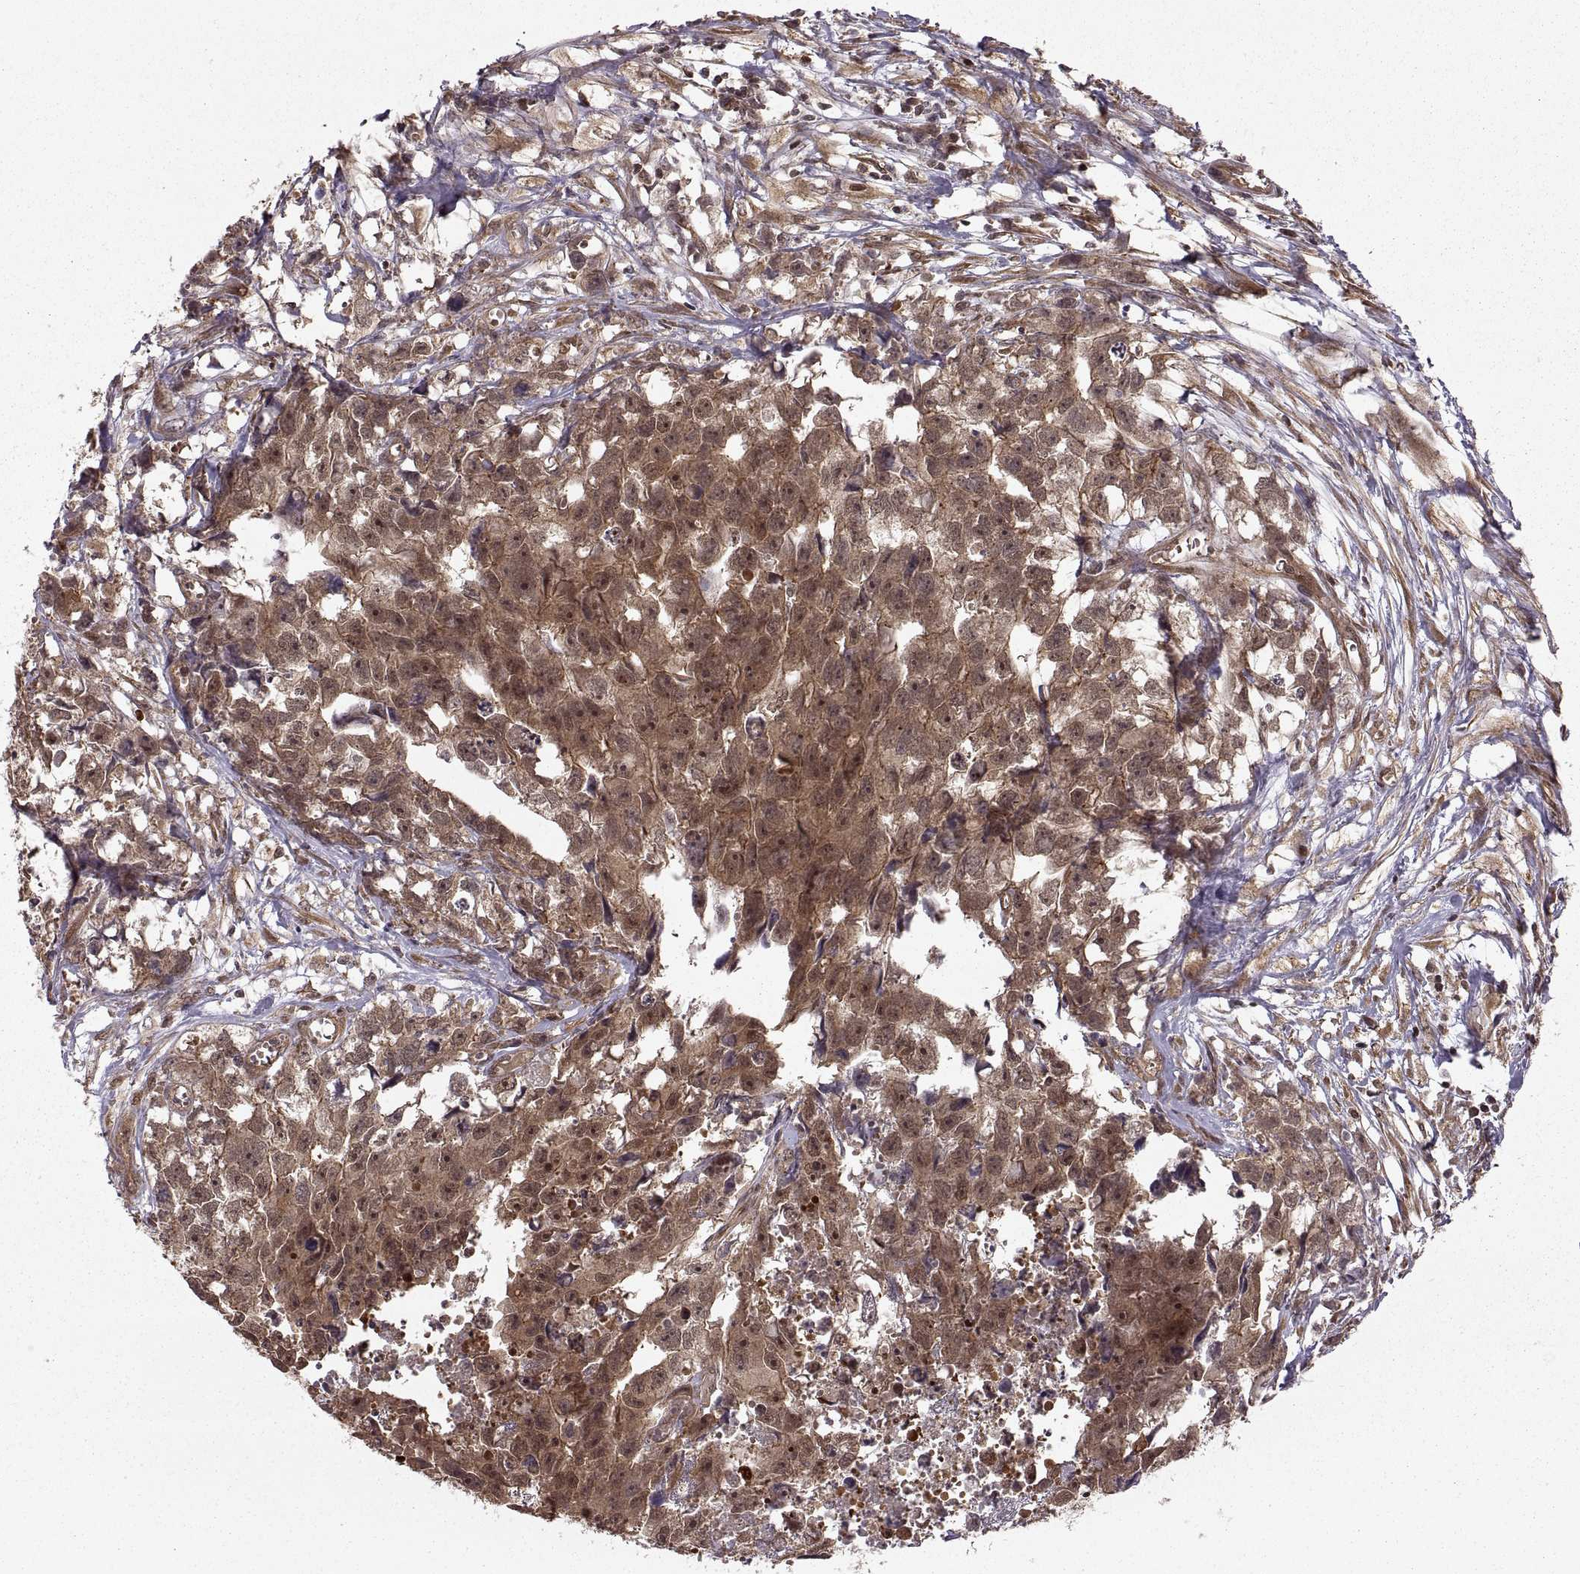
{"staining": {"intensity": "moderate", "quantity": ">75%", "location": "cytoplasmic/membranous"}, "tissue": "testis cancer", "cell_type": "Tumor cells", "image_type": "cancer", "snomed": [{"axis": "morphology", "description": "Carcinoma, Embryonal, NOS"}, {"axis": "morphology", "description": "Teratoma, malignant, NOS"}, {"axis": "topography", "description": "Testis"}], "caption": "The image displays immunohistochemical staining of testis cancer. There is moderate cytoplasmic/membranous positivity is seen in approximately >75% of tumor cells.", "gene": "DEDD", "patient": {"sex": "male", "age": 44}}